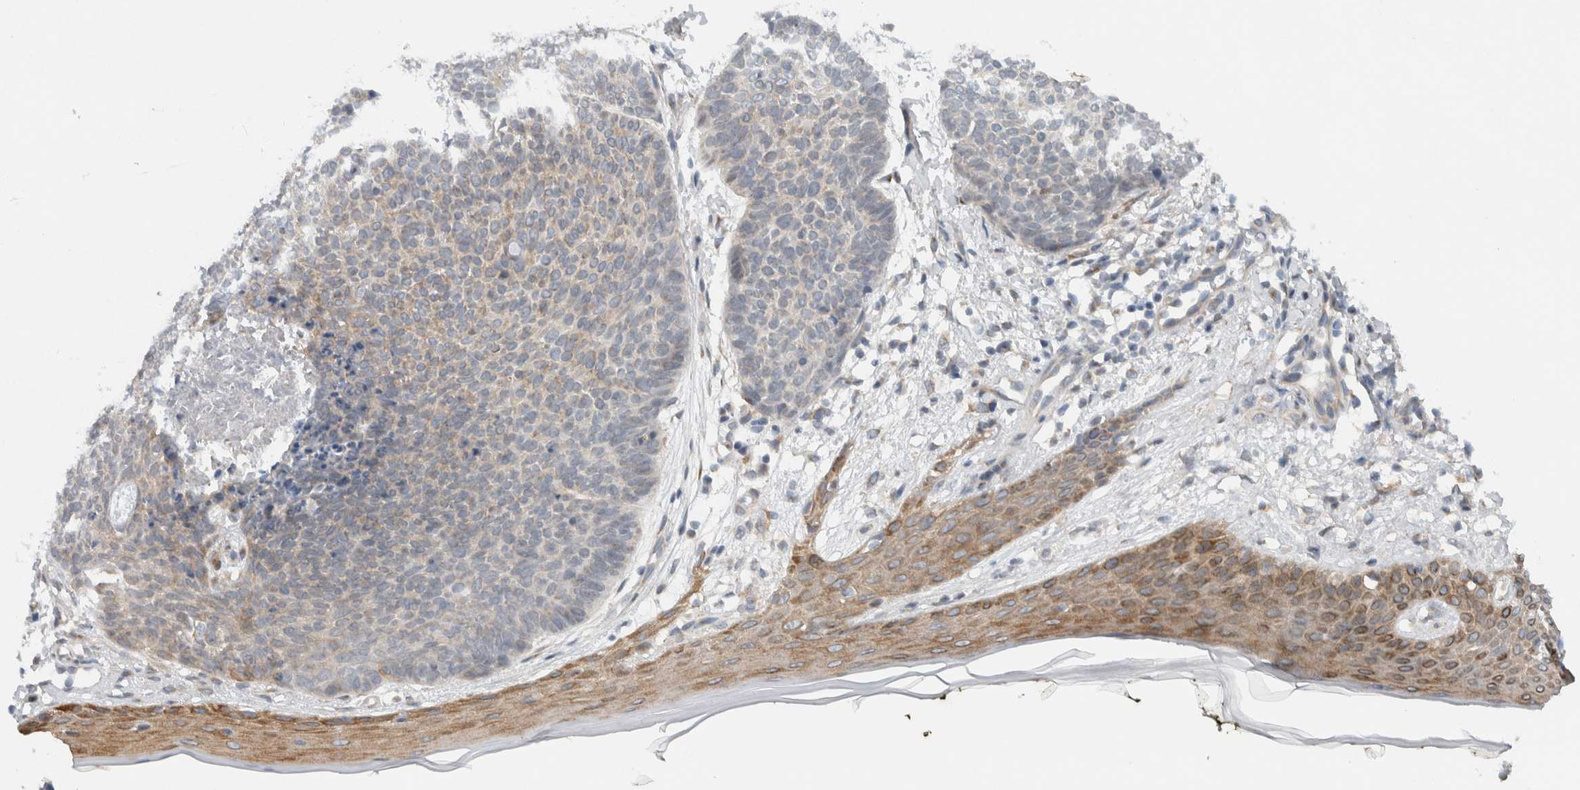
{"staining": {"intensity": "moderate", "quantity": "<25%", "location": "cytoplasmic/membranous"}, "tissue": "skin cancer", "cell_type": "Tumor cells", "image_type": "cancer", "snomed": [{"axis": "morphology", "description": "Normal tissue, NOS"}, {"axis": "morphology", "description": "Basal cell carcinoma"}, {"axis": "topography", "description": "Skin"}], "caption": "There is low levels of moderate cytoplasmic/membranous expression in tumor cells of skin basal cell carcinoma, as demonstrated by immunohistochemical staining (brown color).", "gene": "RERE", "patient": {"sex": "male", "age": 50}}